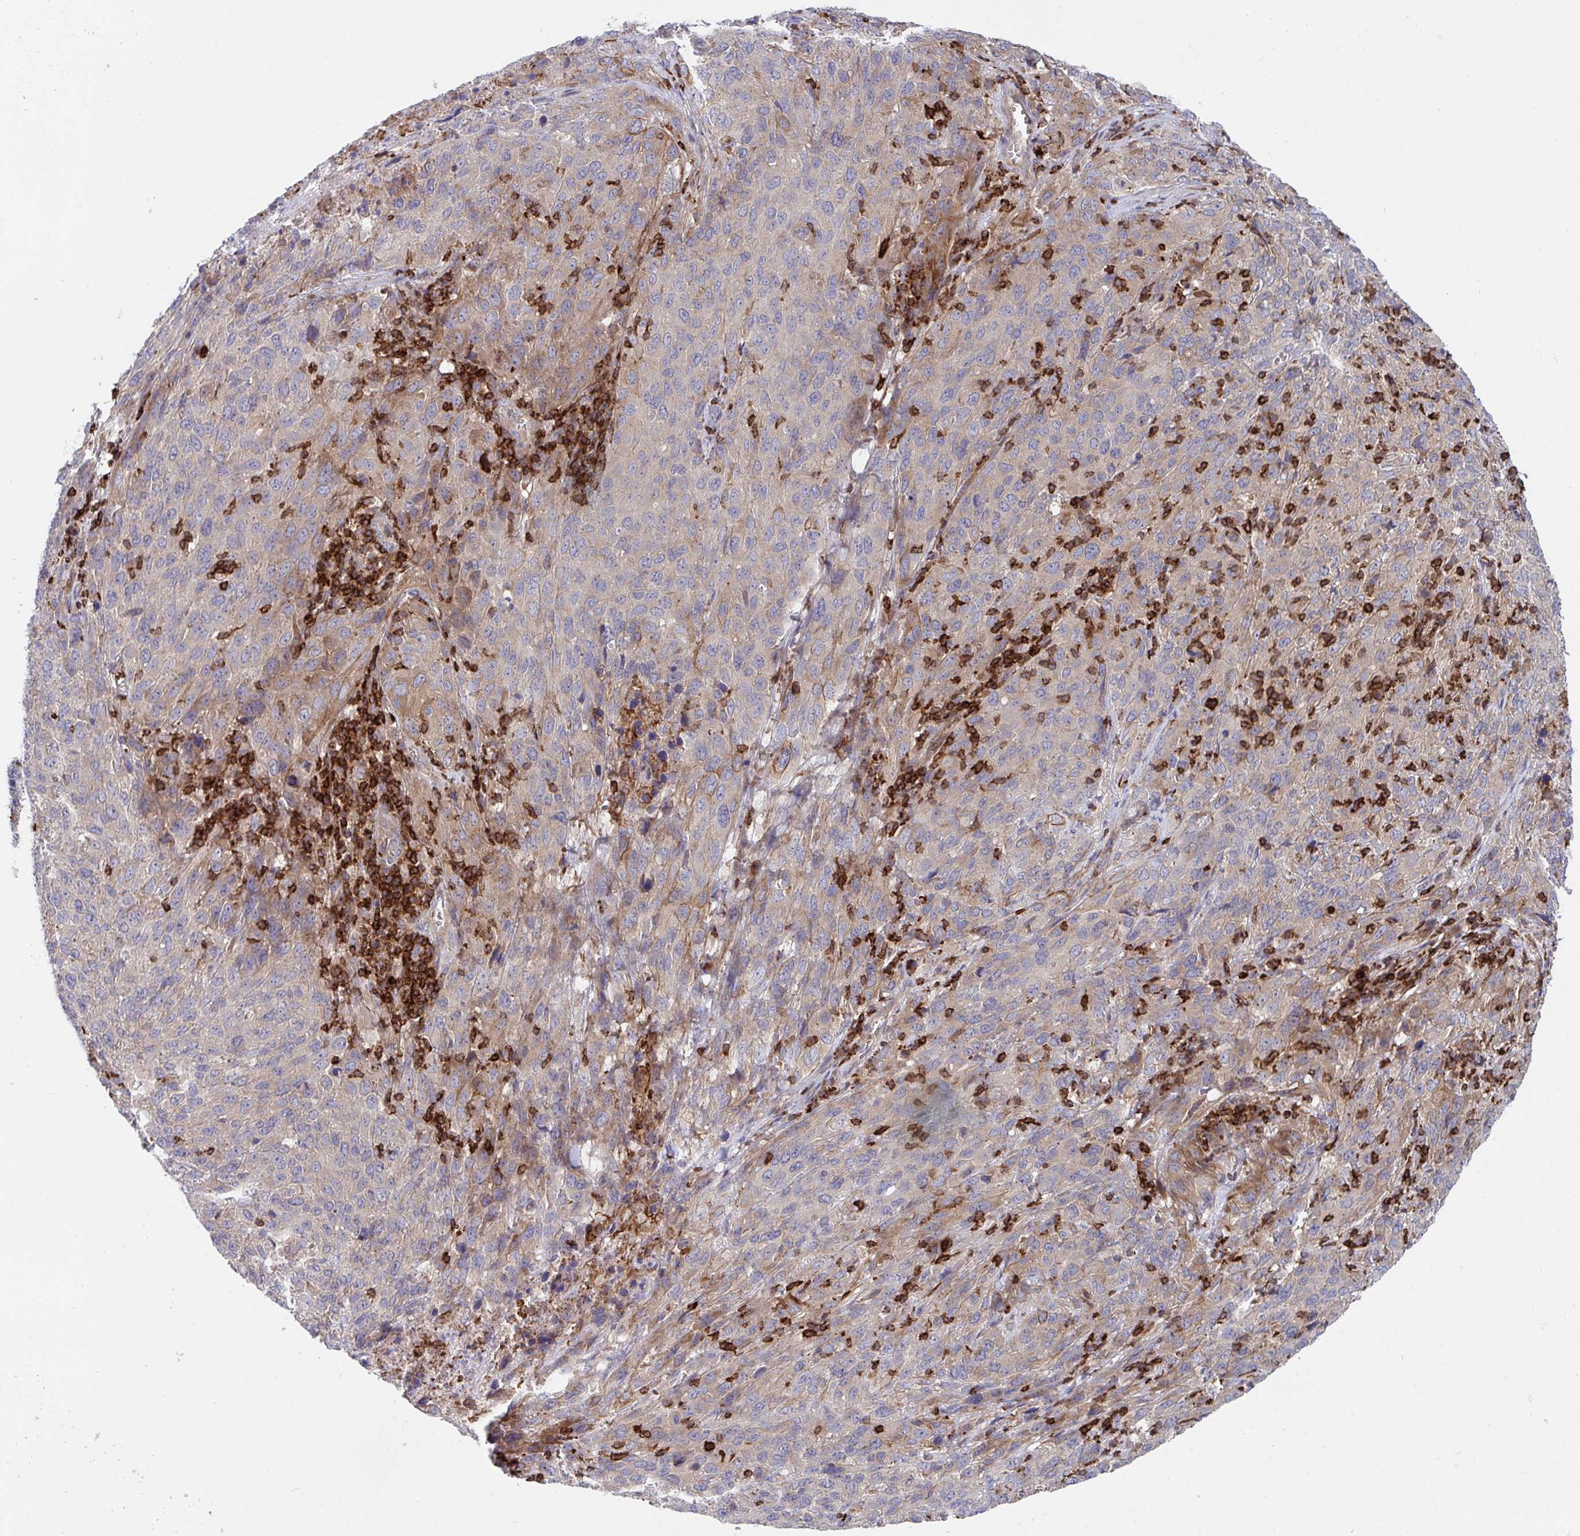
{"staining": {"intensity": "weak", "quantity": "25%-75%", "location": "cytoplasmic/membranous"}, "tissue": "cervical cancer", "cell_type": "Tumor cells", "image_type": "cancer", "snomed": [{"axis": "morphology", "description": "Squamous cell carcinoma, NOS"}, {"axis": "topography", "description": "Cervix"}], "caption": "Cervical squamous cell carcinoma stained with a brown dye reveals weak cytoplasmic/membranous positive expression in about 25%-75% of tumor cells.", "gene": "FRMD3", "patient": {"sex": "female", "age": 51}}